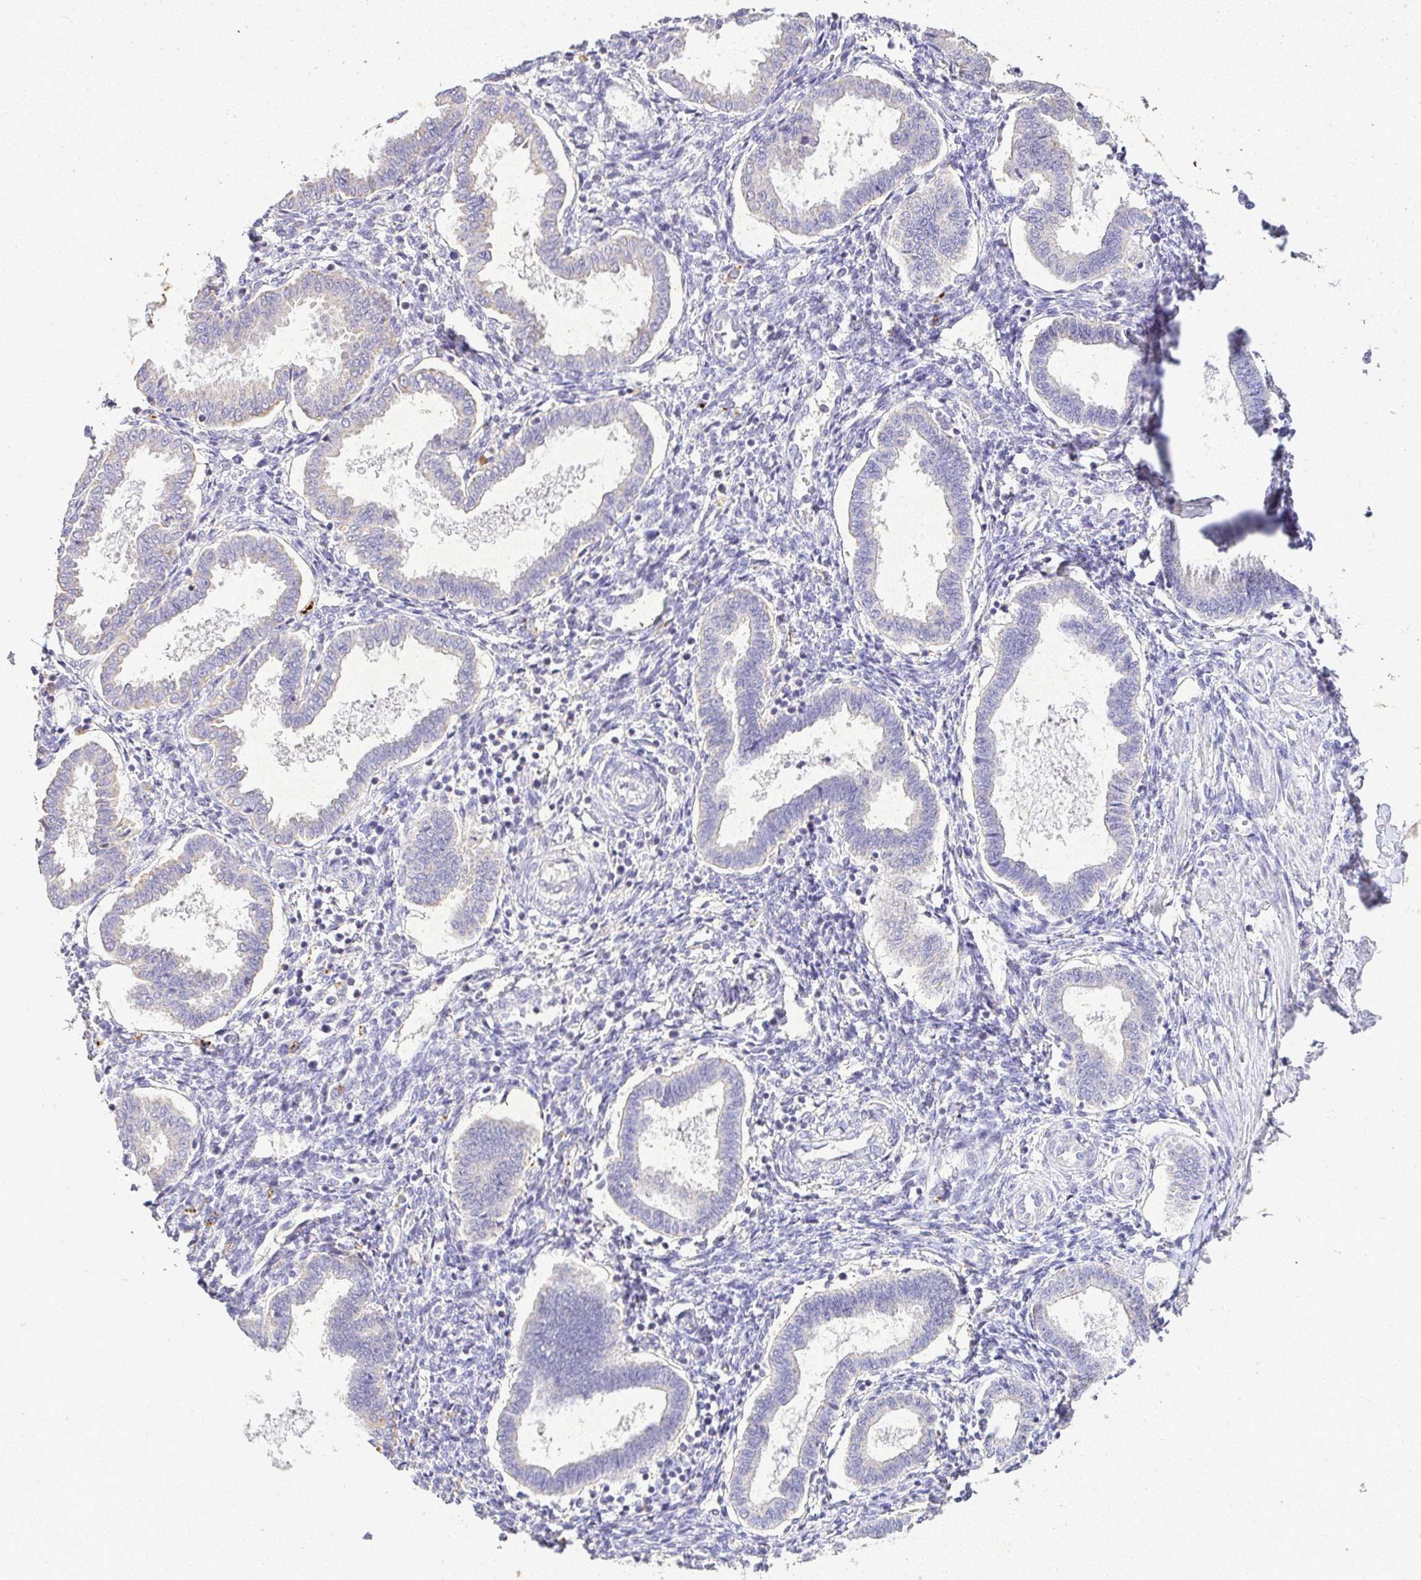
{"staining": {"intensity": "negative", "quantity": "none", "location": "none"}, "tissue": "endometrium", "cell_type": "Cells in endometrial stroma", "image_type": "normal", "snomed": [{"axis": "morphology", "description": "Normal tissue, NOS"}, {"axis": "topography", "description": "Endometrium"}], "caption": "Cells in endometrial stroma are negative for protein expression in unremarkable human endometrium. Nuclei are stained in blue.", "gene": "RPS2", "patient": {"sex": "female", "age": 24}}